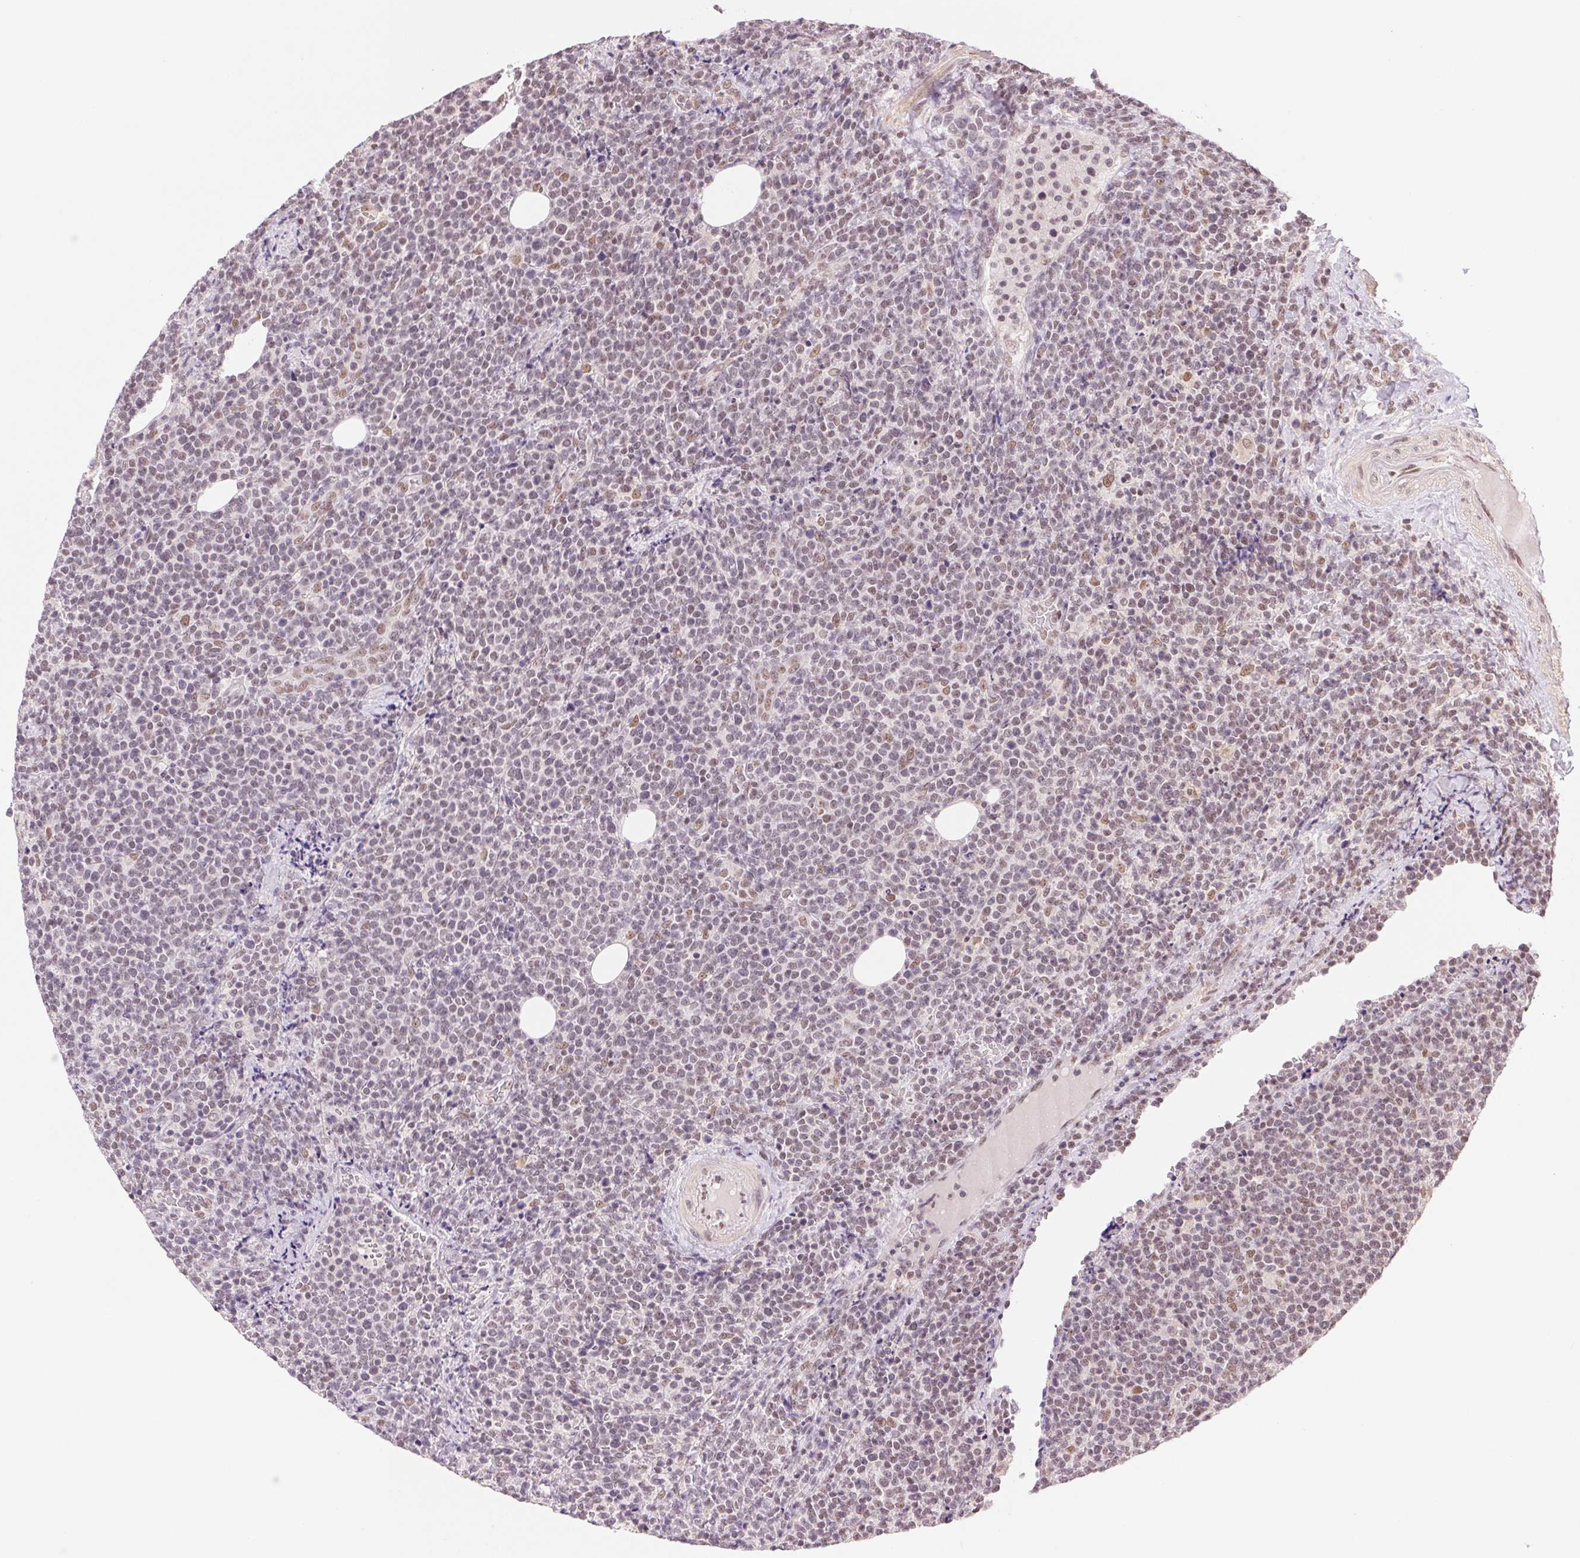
{"staining": {"intensity": "weak", "quantity": "<25%", "location": "nuclear"}, "tissue": "lymphoma", "cell_type": "Tumor cells", "image_type": "cancer", "snomed": [{"axis": "morphology", "description": "Malignant lymphoma, non-Hodgkin's type, High grade"}, {"axis": "topography", "description": "Lymph node"}], "caption": "Human high-grade malignant lymphoma, non-Hodgkin's type stained for a protein using immunohistochemistry (IHC) exhibits no staining in tumor cells.", "gene": "RPRD1B", "patient": {"sex": "male", "age": 61}}